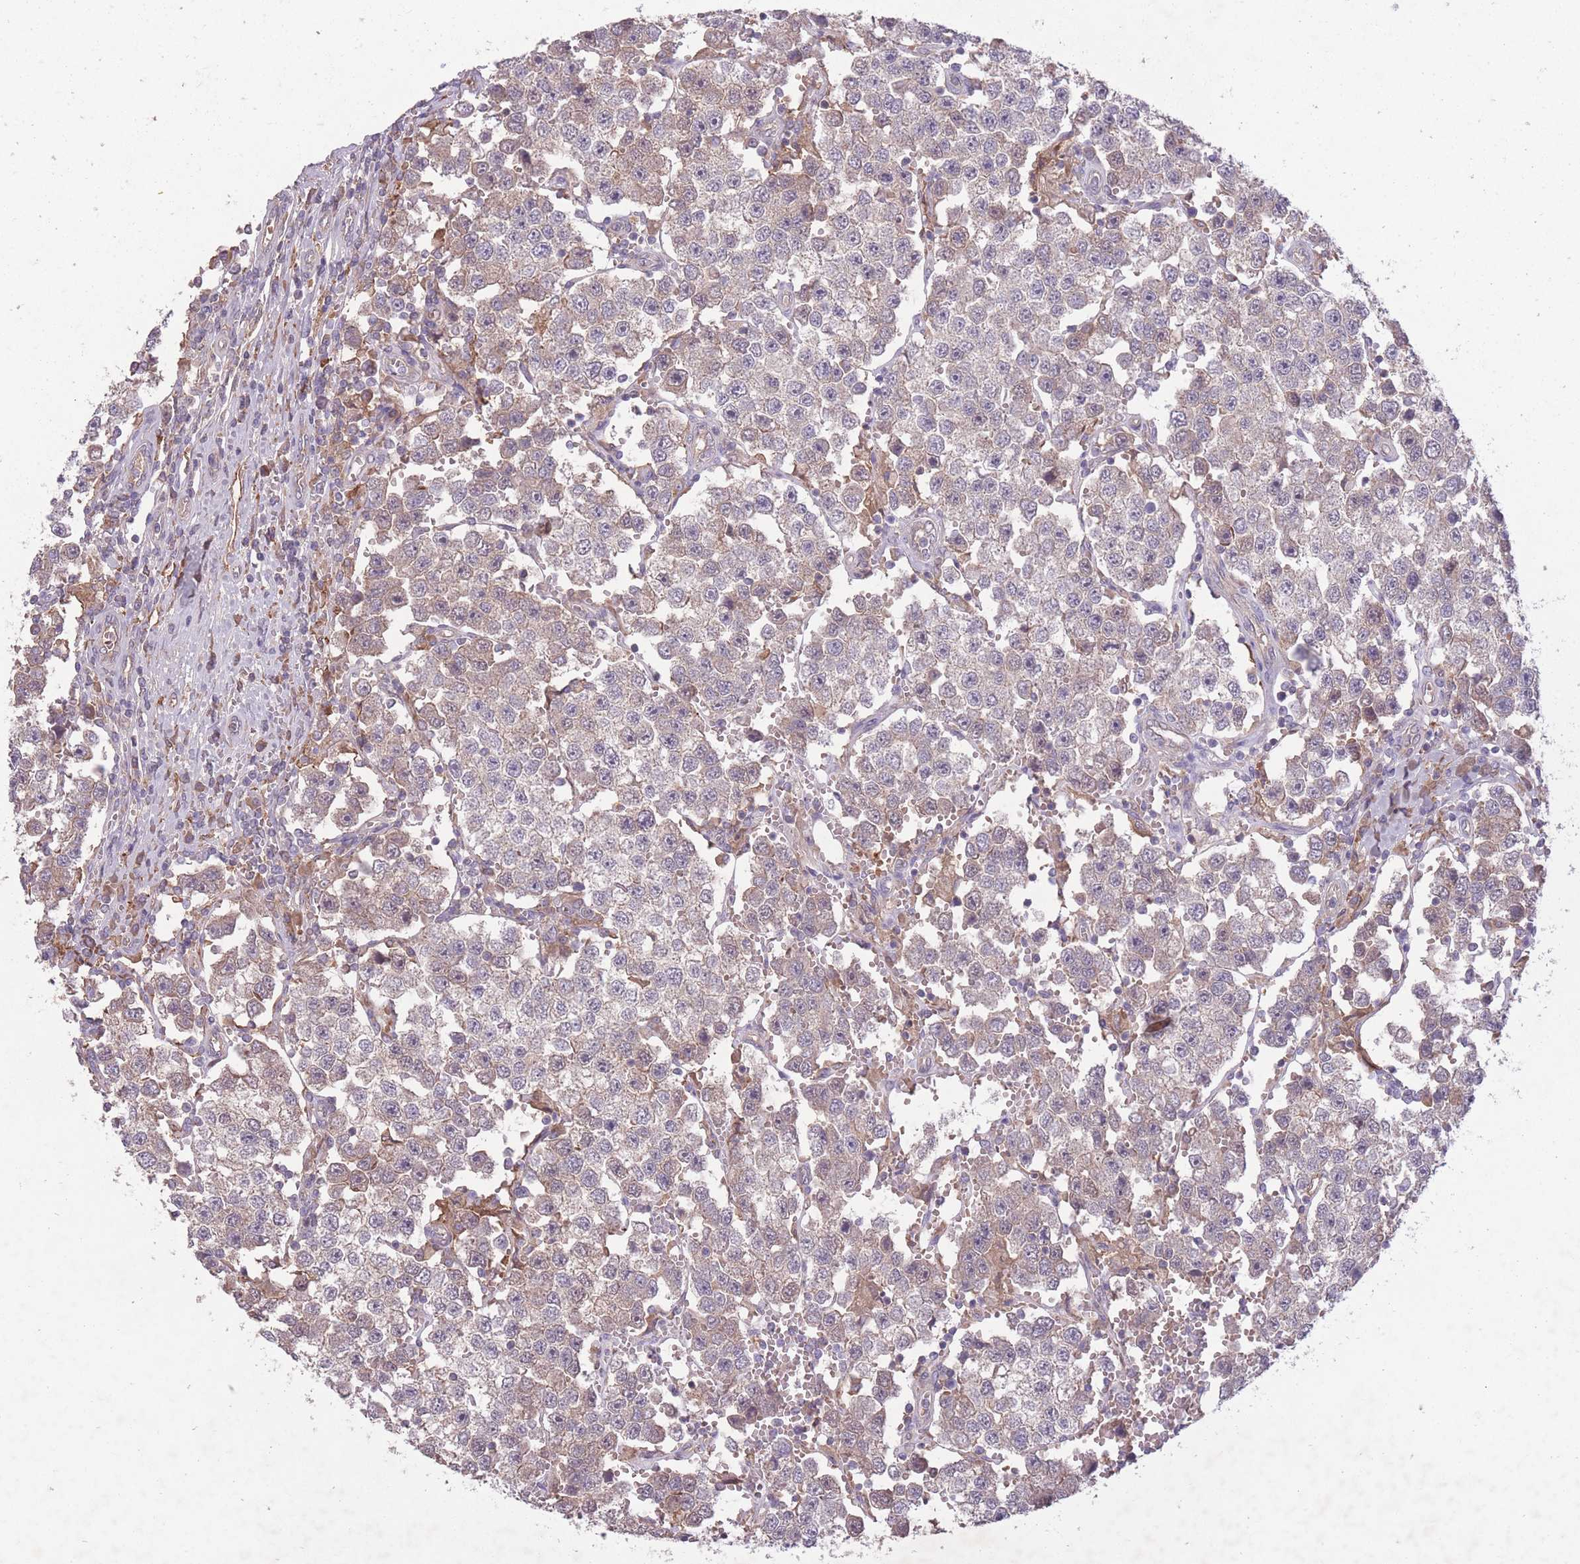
{"staining": {"intensity": "negative", "quantity": "none", "location": "none"}, "tissue": "testis cancer", "cell_type": "Tumor cells", "image_type": "cancer", "snomed": [{"axis": "morphology", "description": "Seminoma, NOS"}, {"axis": "topography", "description": "Testis"}], "caption": "A high-resolution micrograph shows immunohistochemistry (IHC) staining of testis cancer (seminoma), which displays no significant staining in tumor cells.", "gene": "OR2V2", "patient": {"sex": "male", "age": 37}}